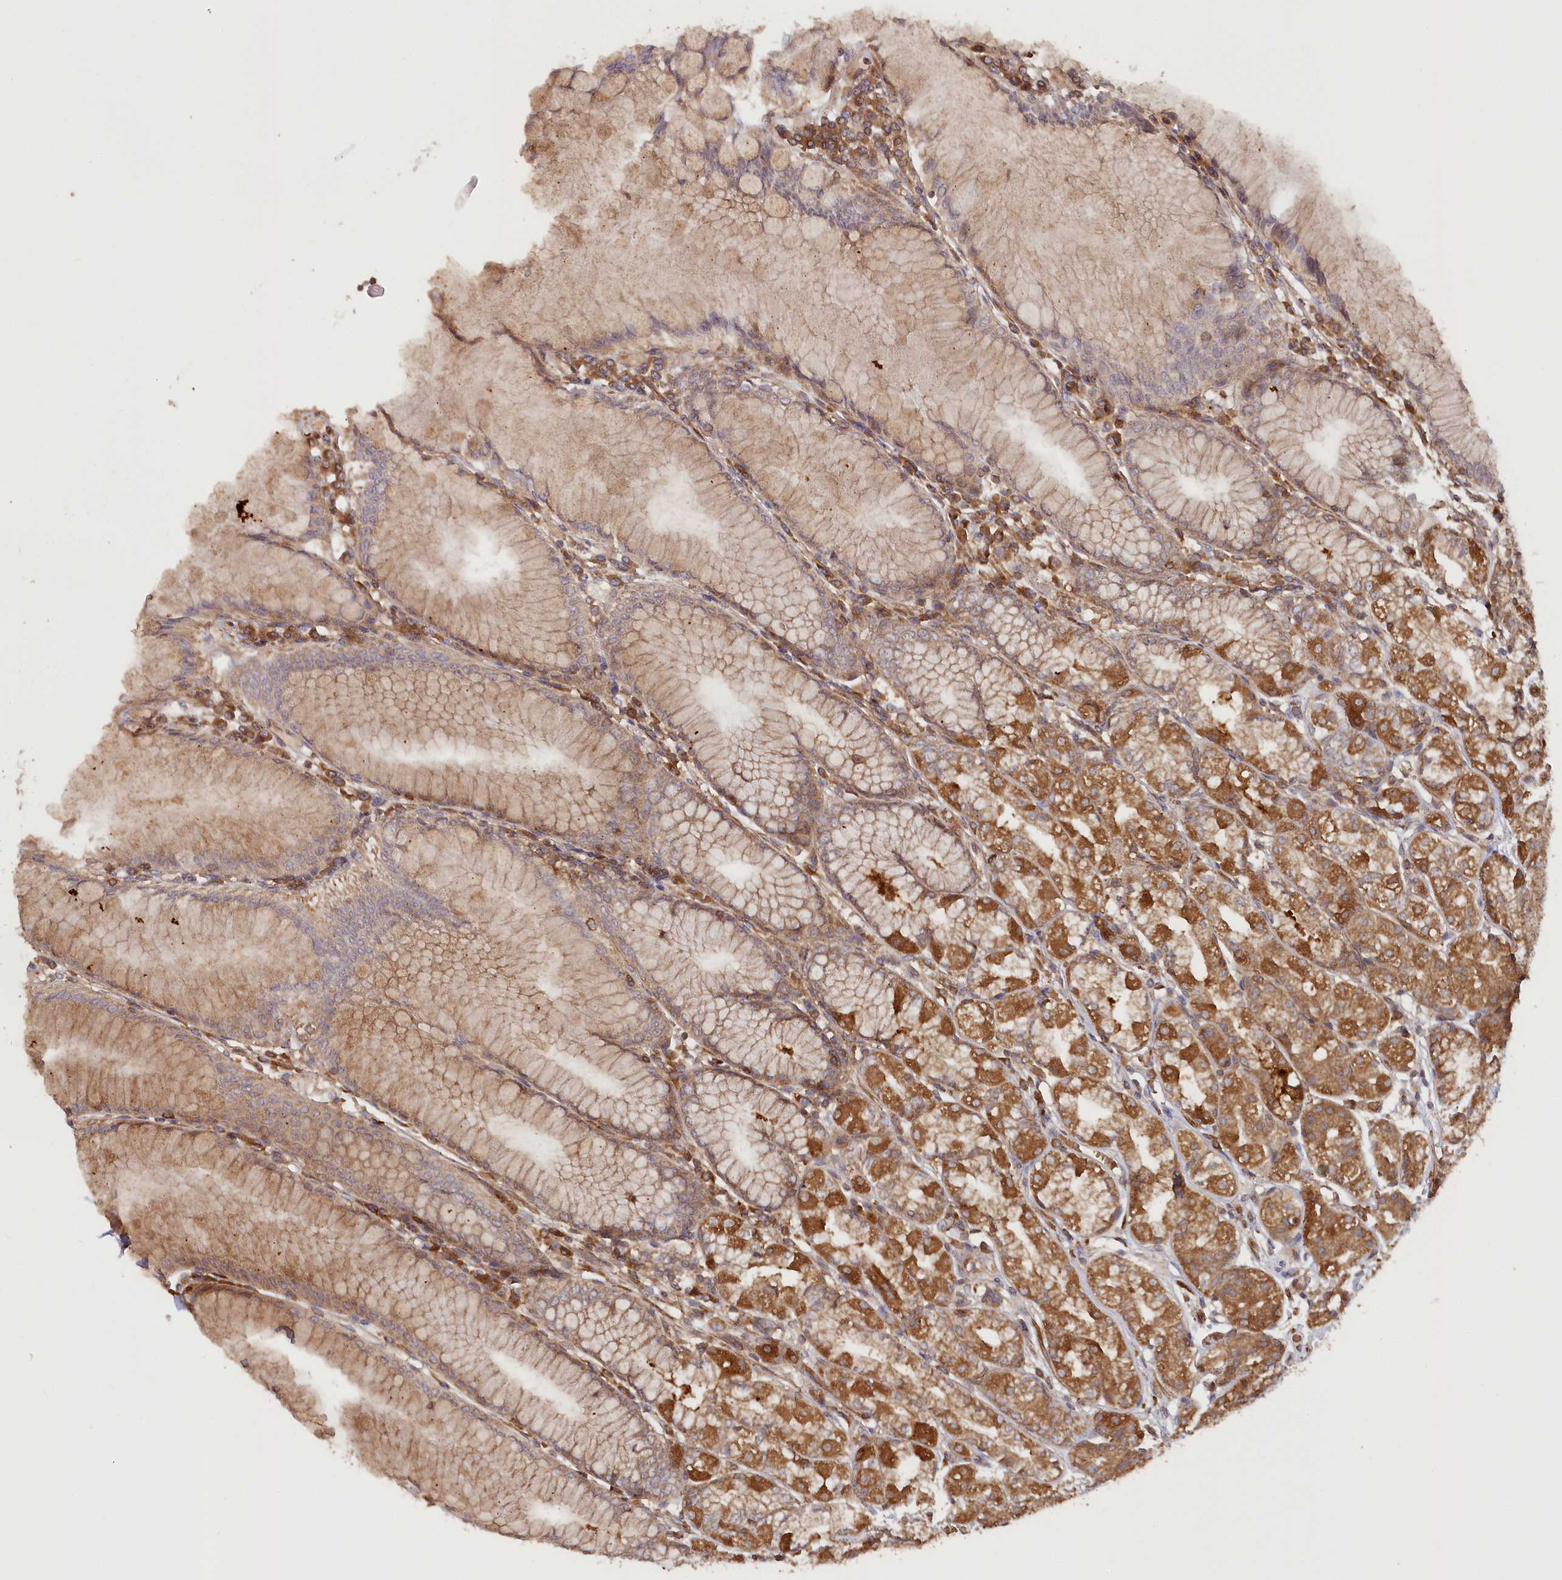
{"staining": {"intensity": "strong", "quantity": ">75%", "location": "cytoplasmic/membranous"}, "tissue": "stomach", "cell_type": "Glandular cells", "image_type": "normal", "snomed": [{"axis": "morphology", "description": "Normal tissue, NOS"}, {"axis": "topography", "description": "Stomach"}], "caption": "Human stomach stained with a brown dye exhibits strong cytoplasmic/membranous positive expression in about >75% of glandular cells.", "gene": "PAIP2", "patient": {"sex": "female", "age": 57}}